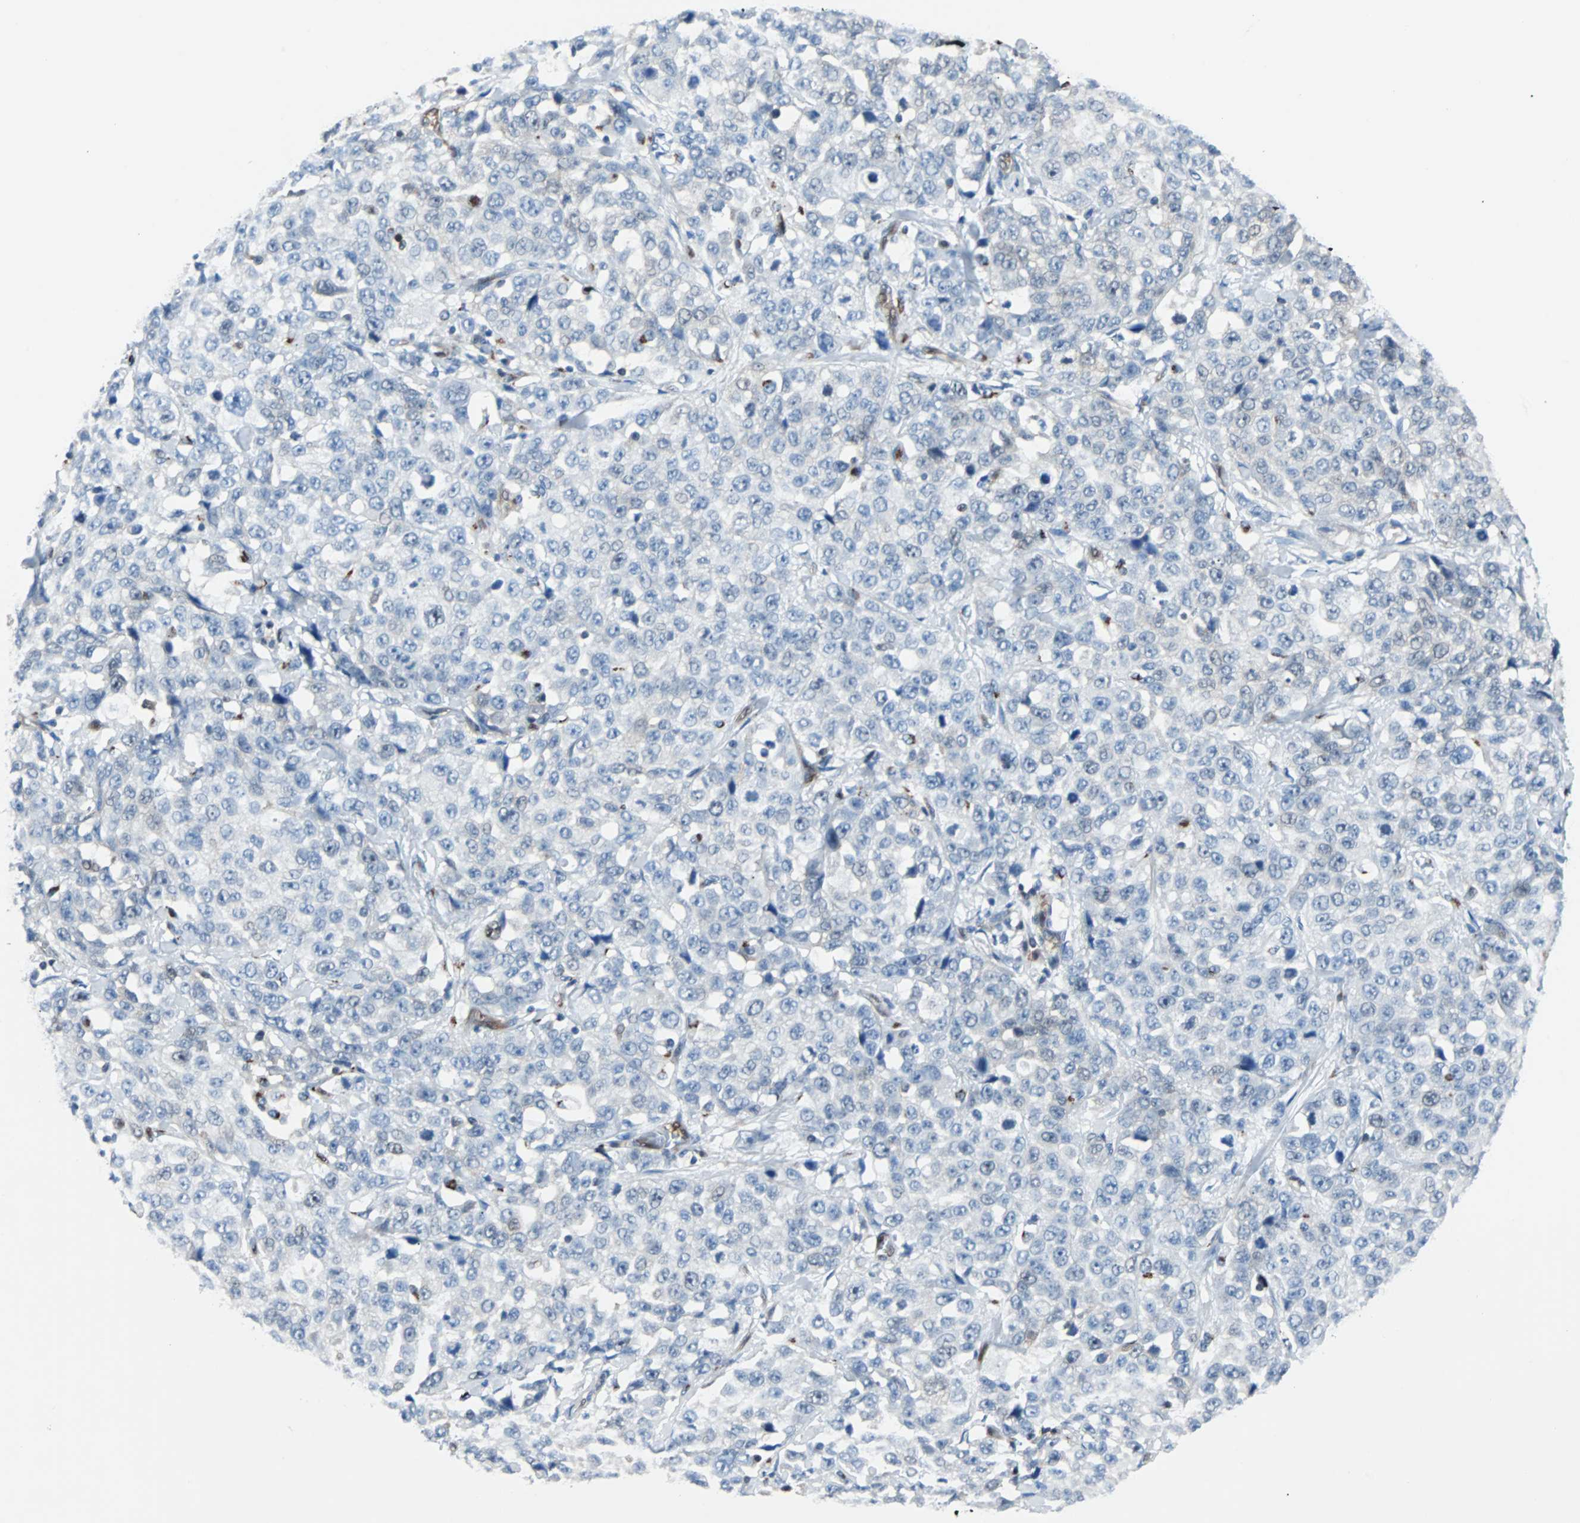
{"staining": {"intensity": "negative", "quantity": "none", "location": "none"}, "tissue": "stomach cancer", "cell_type": "Tumor cells", "image_type": "cancer", "snomed": [{"axis": "morphology", "description": "Normal tissue, NOS"}, {"axis": "morphology", "description": "Adenocarcinoma, NOS"}, {"axis": "topography", "description": "Stomach"}], "caption": "A histopathology image of human adenocarcinoma (stomach) is negative for staining in tumor cells.", "gene": "MAP2K6", "patient": {"sex": "male", "age": 48}}